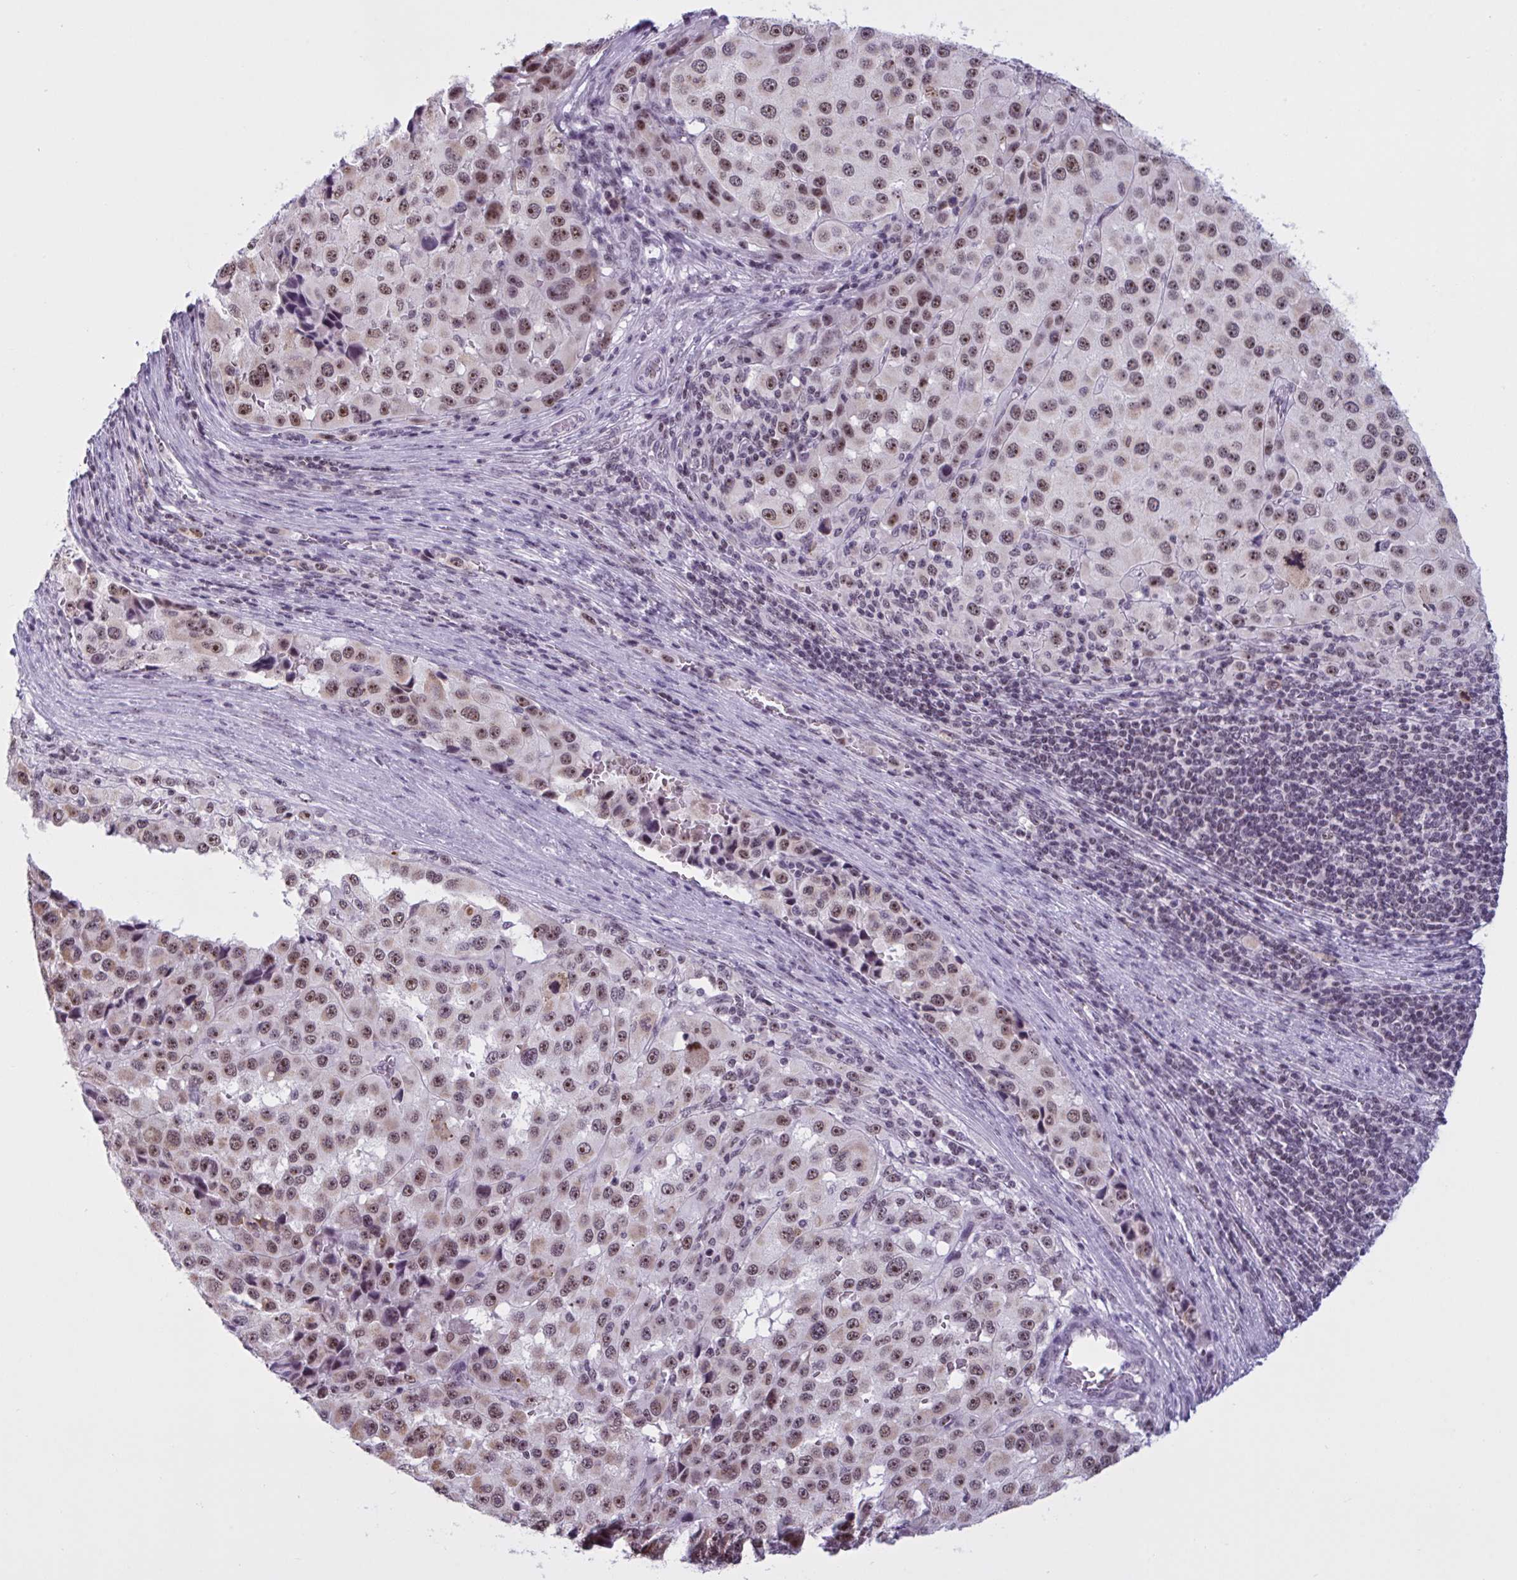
{"staining": {"intensity": "moderate", "quantity": ">75%", "location": "nuclear"}, "tissue": "melanoma", "cell_type": "Tumor cells", "image_type": "cancer", "snomed": [{"axis": "morphology", "description": "Malignant melanoma, Metastatic site"}, {"axis": "topography", "description": "Lymph node"}], "caption": "IHC (DAB) staining of melanoma shows moderate nuclear protein staining in about >75% of tumor cells.", "gene": "TGM6", "patient": {"sex": "female", "age": 65}}